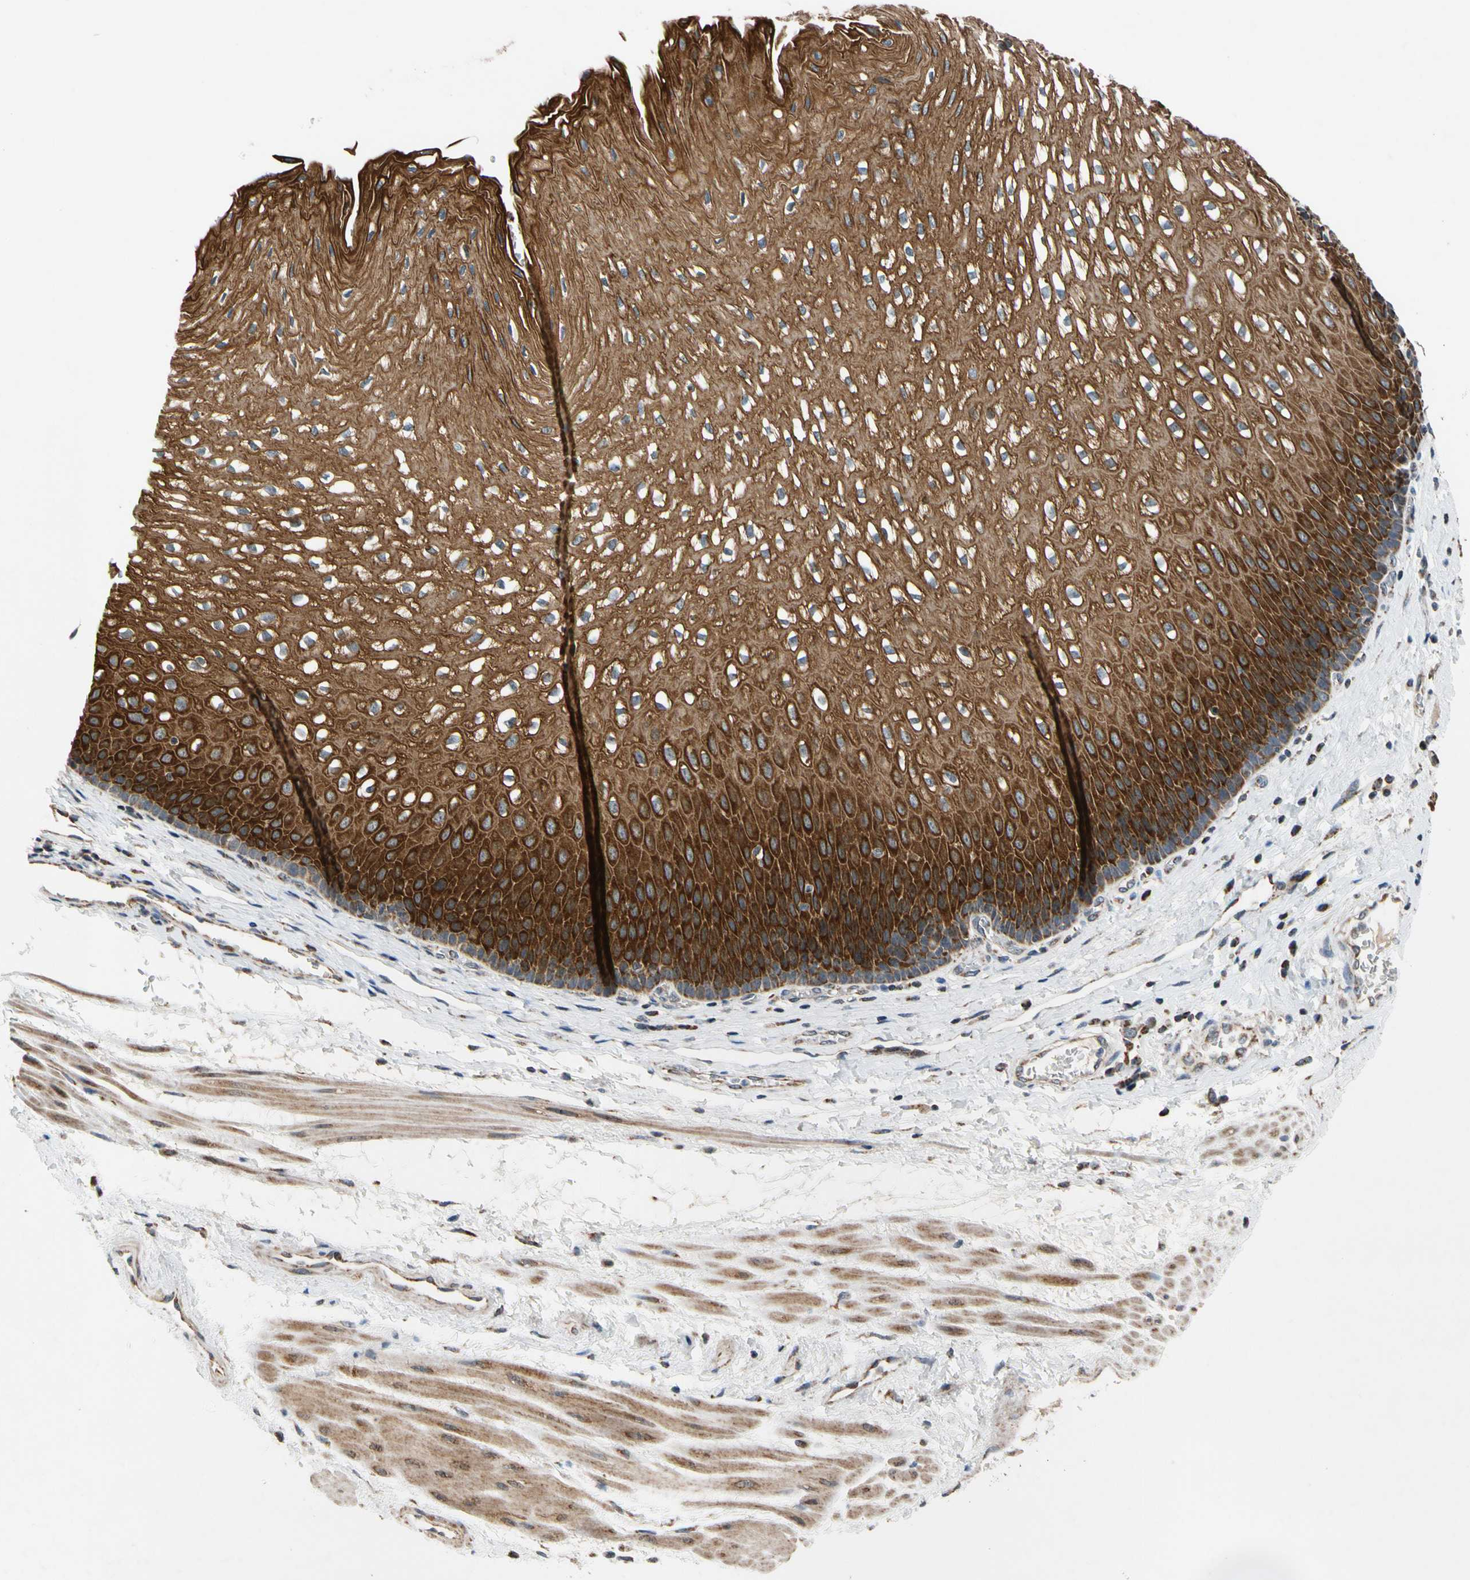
{"staining": {"intensity": "strong", "quantity": ">75%", "location": "cytoplasmic/membranous"}, "tissue": "esophagus", "cell_type": "Squamous epithelial cells", "image_type": "normal", "snomed": [{"axis": "morphology", "description": "Normal tissue, NOS"}, {"axis": "topography", "description": "Esophagus"}], "caption": "An image of esophagus stained for a protein reveals strong cytoplasmic/membranous brown staining in squamous epithelial cells. Nuclei are stained in blue.", "gene": "KHDC4", "patient": {"sex": "male", "age": 48}}